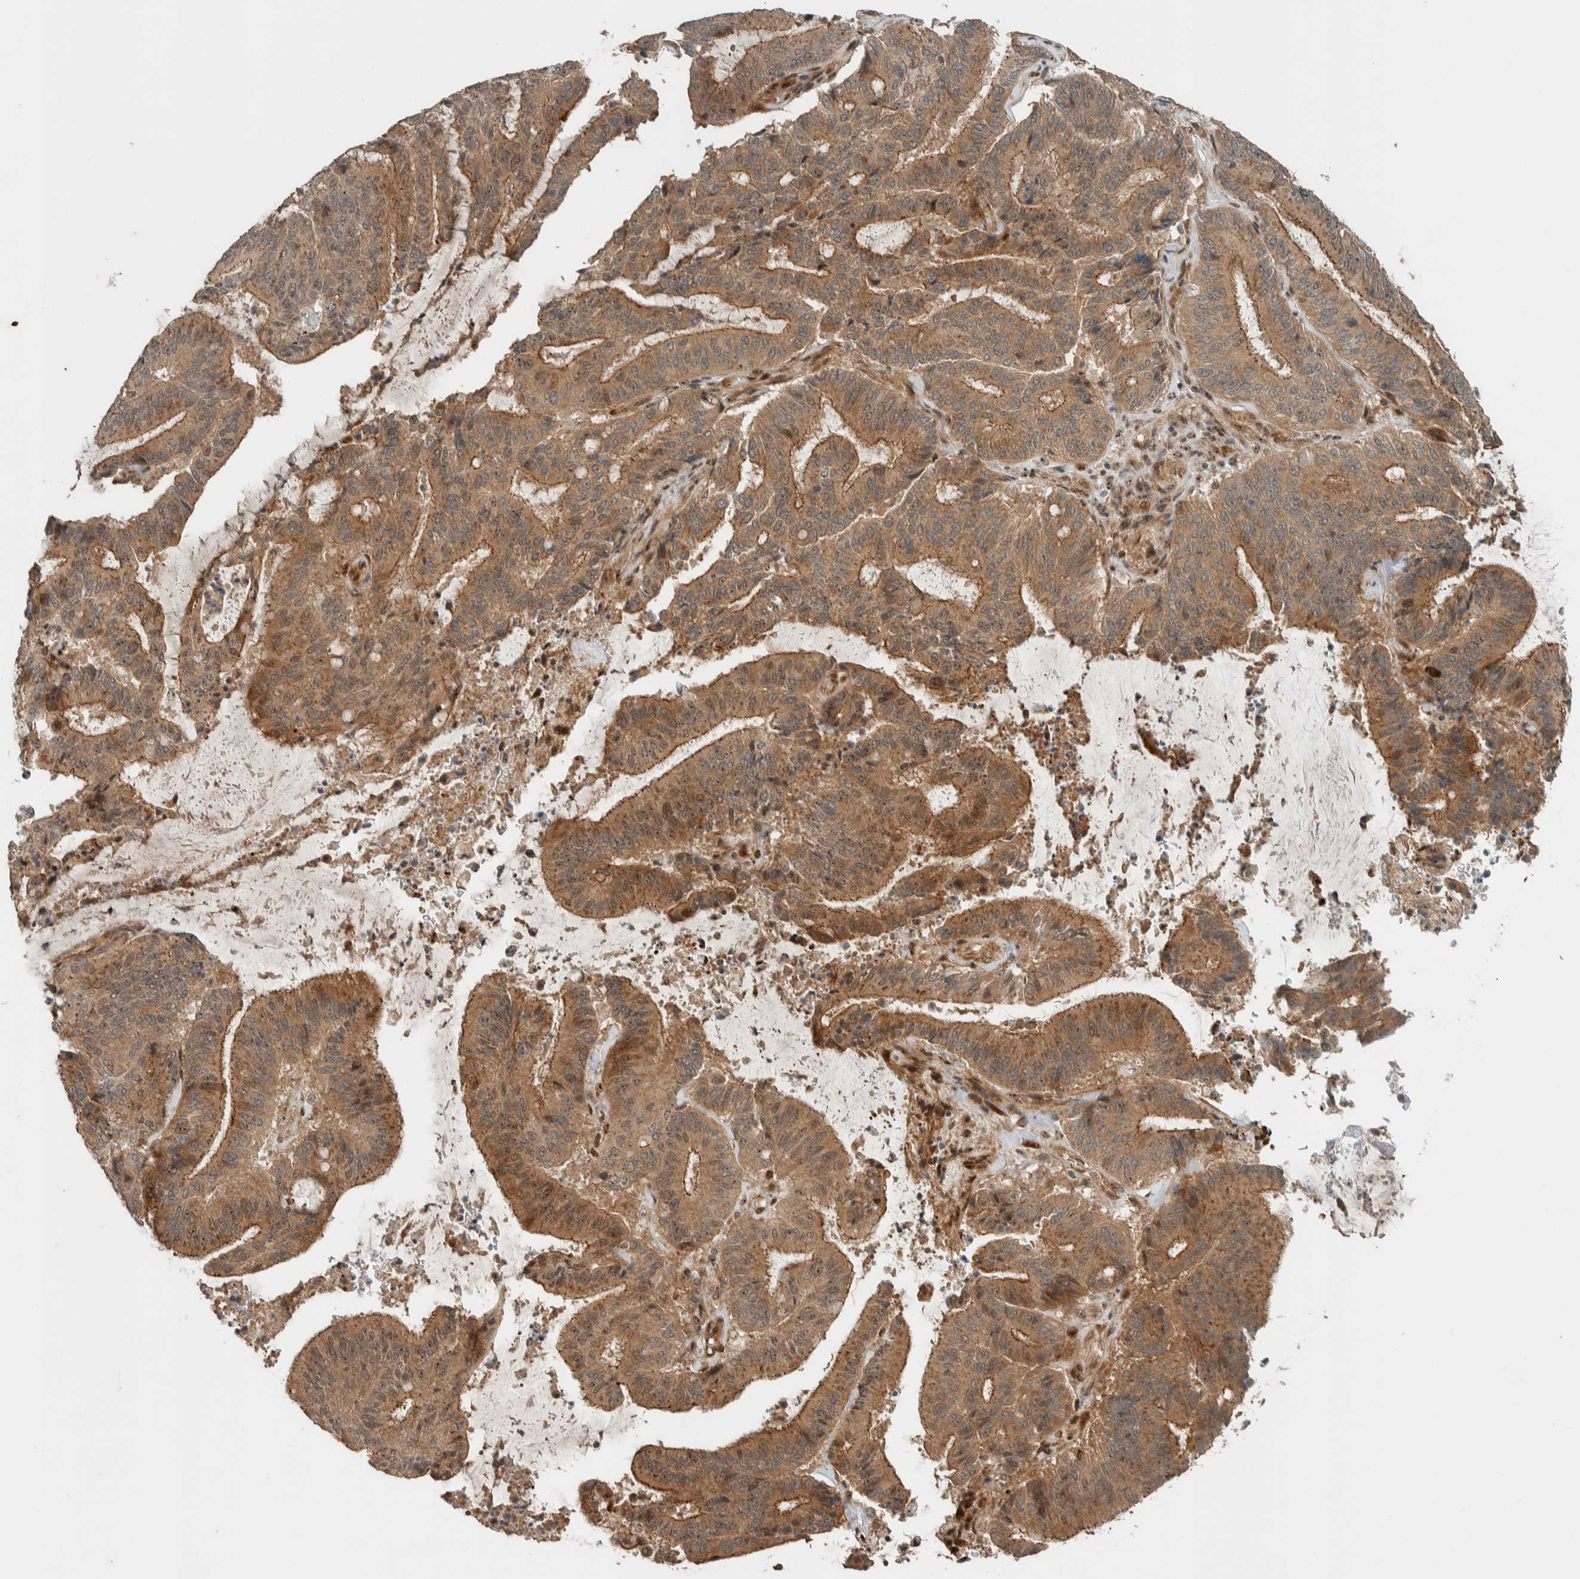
{"staining": {"intensity": "moderate", "quantity": ">75%", "location": "cytoplasmic/membranous"}, "tissue": "liver cancer", "cell_type": "Tumor cells", "image_type": "cancer", "snomed": [{"axis": "morphology", "description": "Normal tissue, NOS"}, {"axis": "morphology", "description": "Cholangiocarcinoma"}, {"axis": "topography", "description": "Liver"}, {"axis": "topography", "description": "Peripheral nerve tissue"}], "caption": "Immunohistochemistry (IHC) of liver cancer (cholangiocarcinoma) reveals medium levels of moderate cytoplasmic/membranous staining in about >75% of tumor cells. The staining was performed using DAB (3,3'-diaminobenzidine), with brown indicating positive protein expression. Nuclei are stained blue with hematoxylin.", "gene": "STXBP4", "patient": {"sex": "female", "age": 73}}